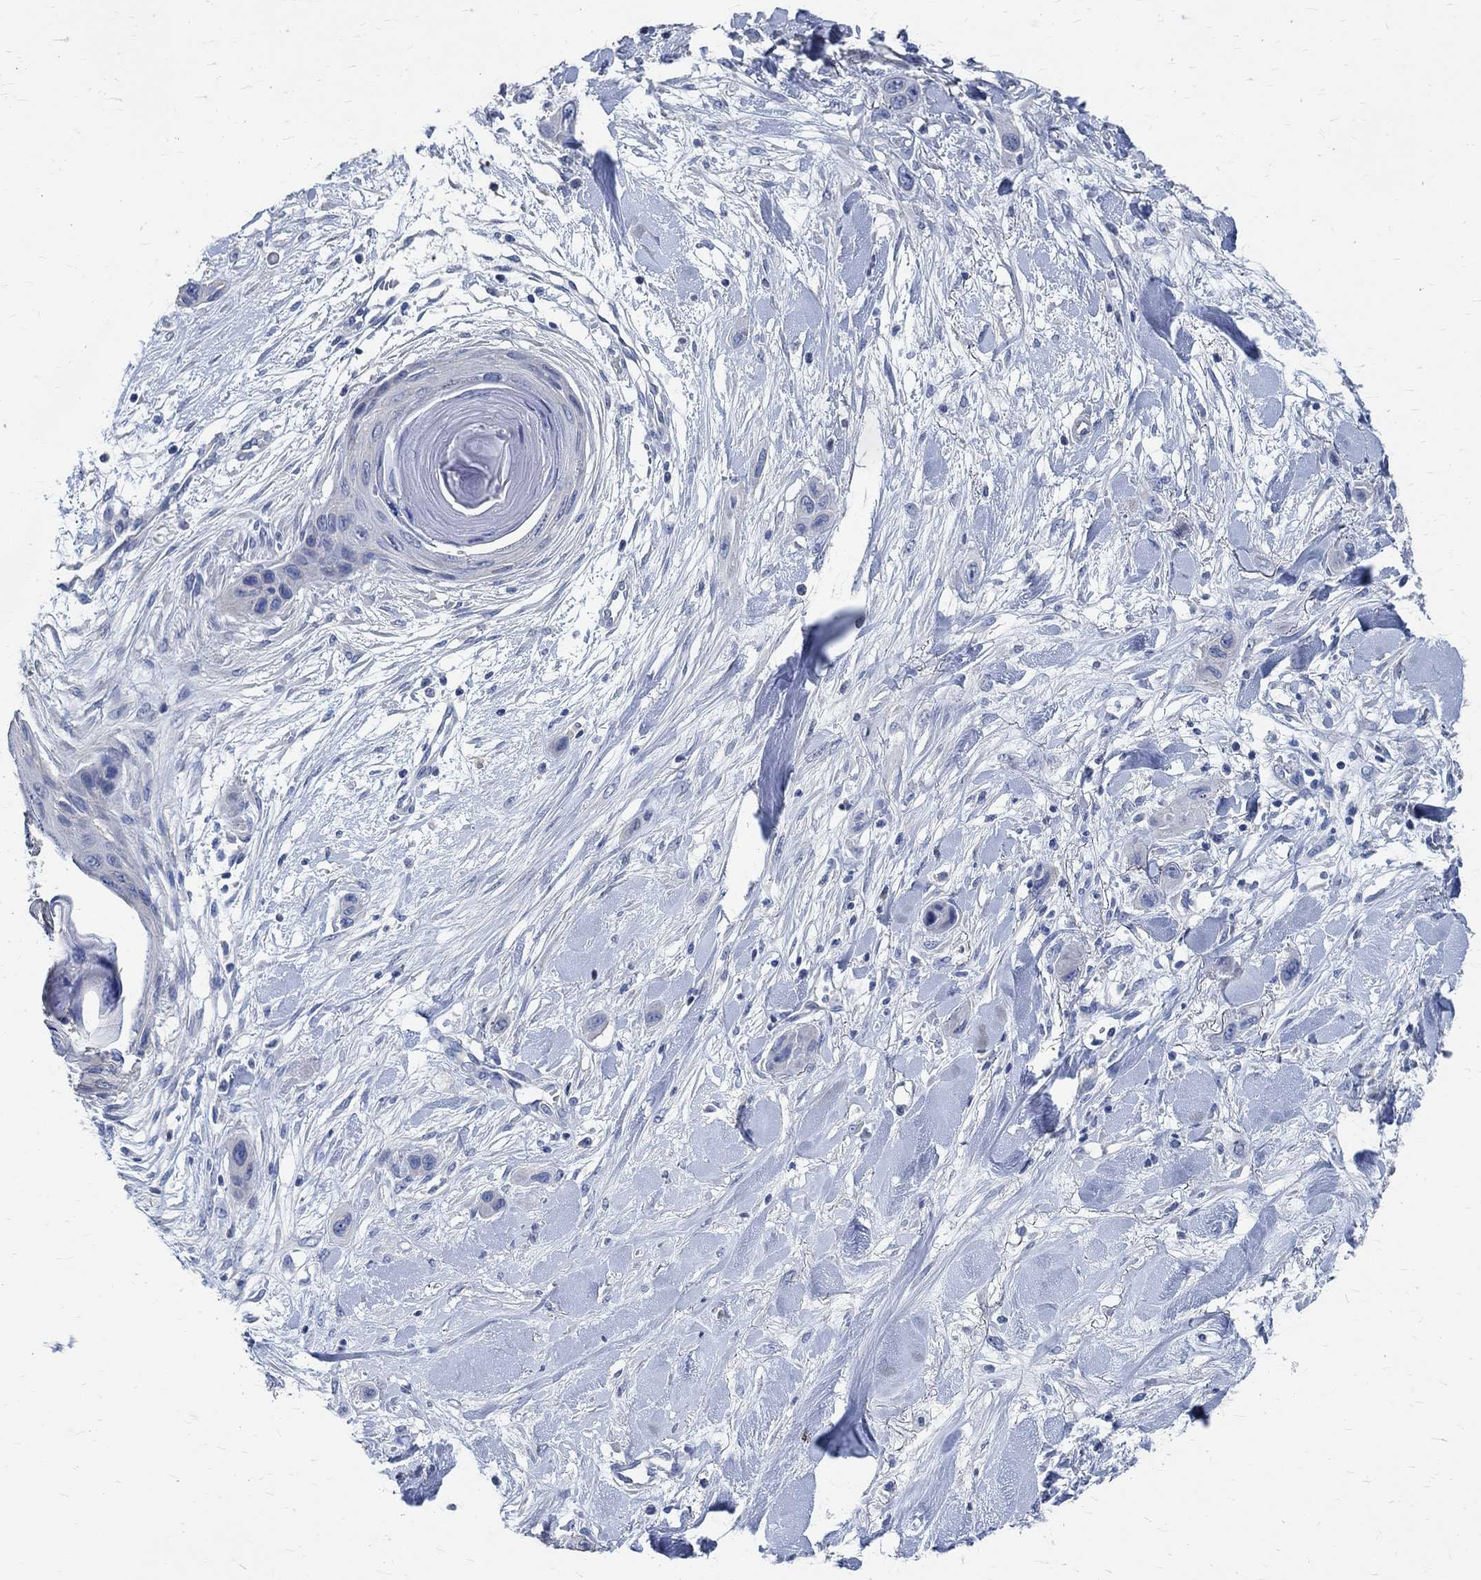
{"staining": {"intensity": "negative", "quantity": "none", "location": "none"}, "tissue": "skin cancer", "cell_type": "Tumor cells", "image_type": "cancer", "snomed": [{"axis": "morphology", "description": "Squamous cell carcinoma, NOS"}, {"axis": "topography", "description": "Skin"}], "caption": "Immunohistochemistry (IHC) of human skin squamous cell carcinoma exhibits no expression in tumor cells.", "gene": "PRX", "patient": {"sex": "male", "age": 79}}